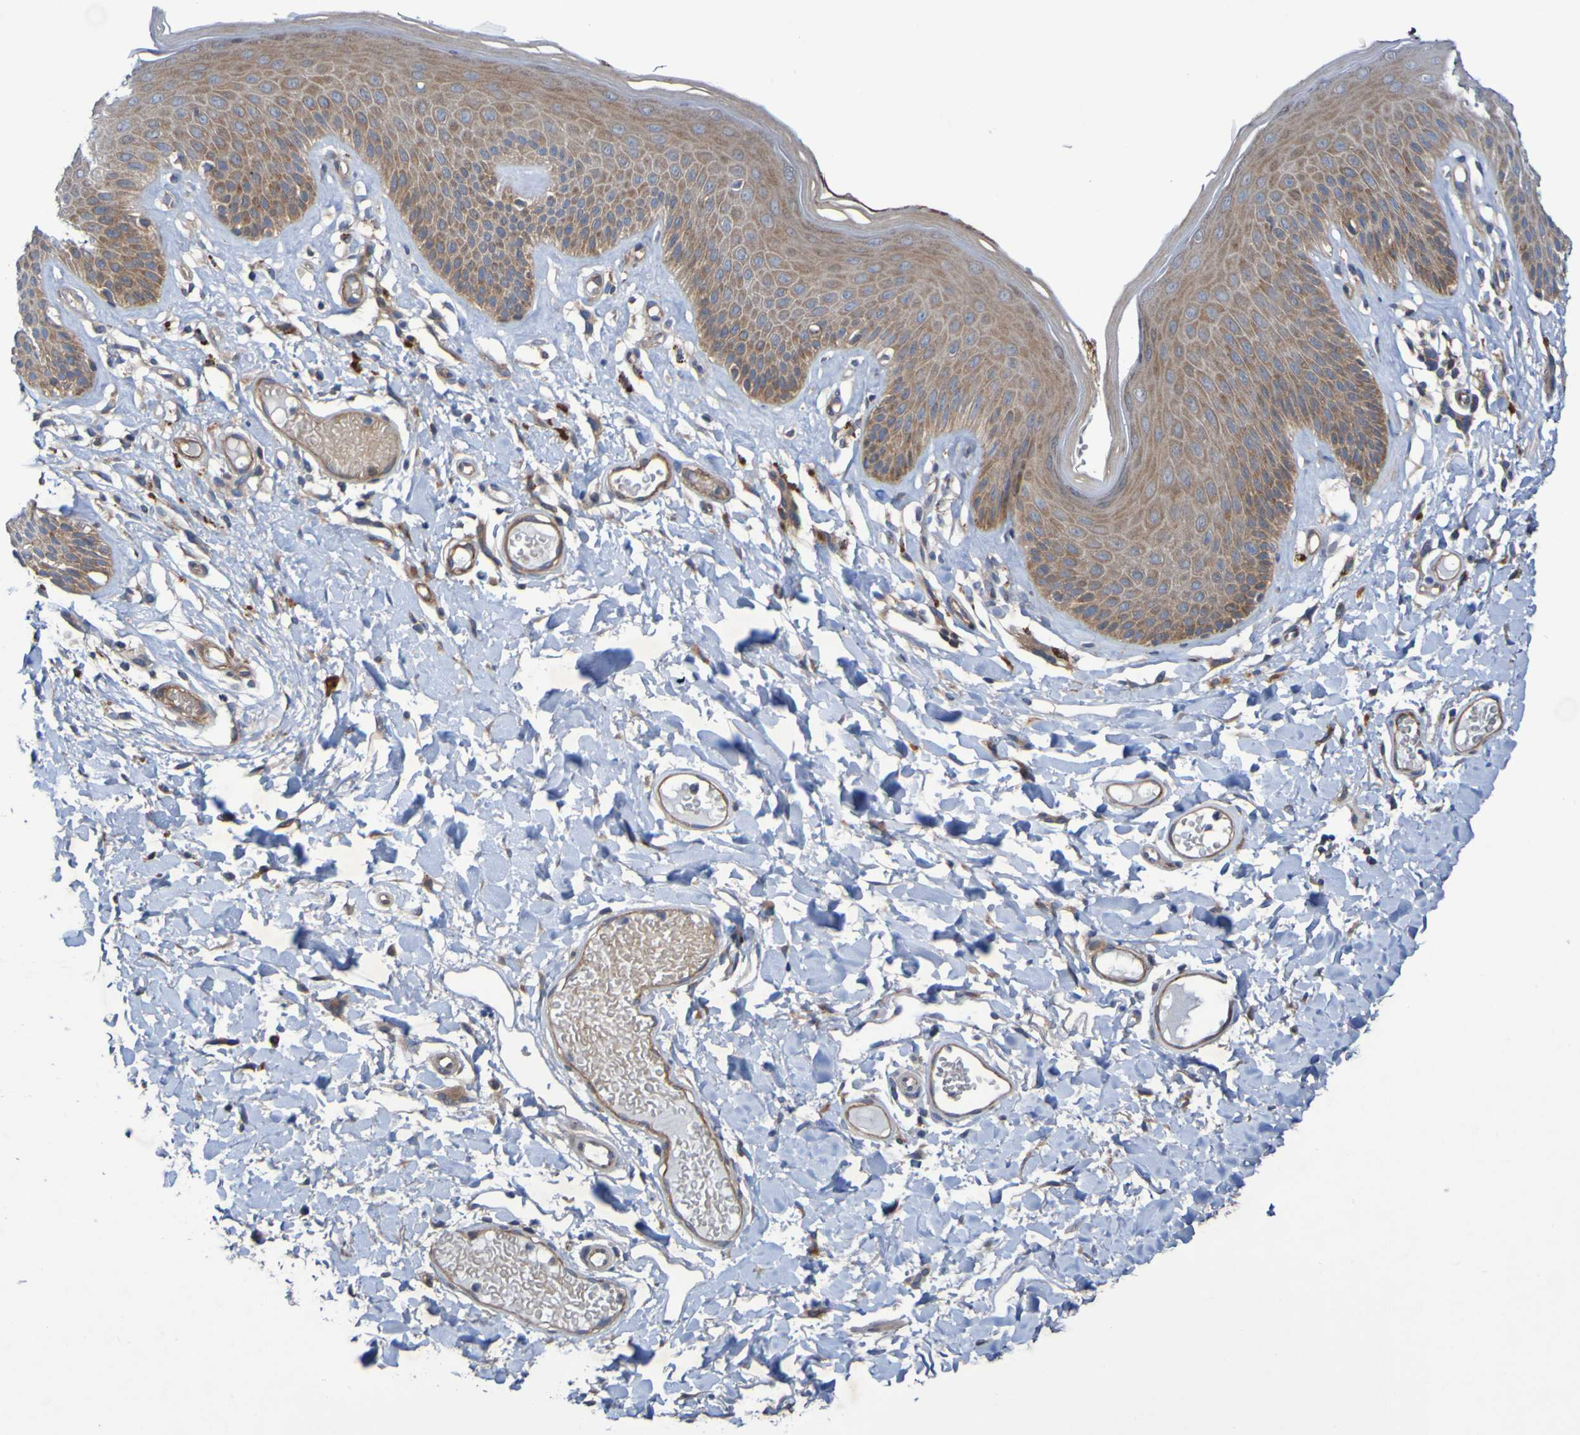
{"staining": {"intensity": "moderate", "quantity": ">75%", "location": "cytoplasmic/membranous"}, "tissue": "skin", "cell_type": "Epidermal cells", "image_type": "normal", "snomed": [{"axis": "morphology", "description": "Normal tissue, NOS"}, {"axis": "topography", "description": "Vulva"}], "caption": "This image displays immunohistochemistry (IHC) staining of benign skin, with medium moderate cytoplasmic/membranous positivity in about >75% of epidermal cells.", "gene": "SDK1", "patient": {"sex": "female", "age": 73}}